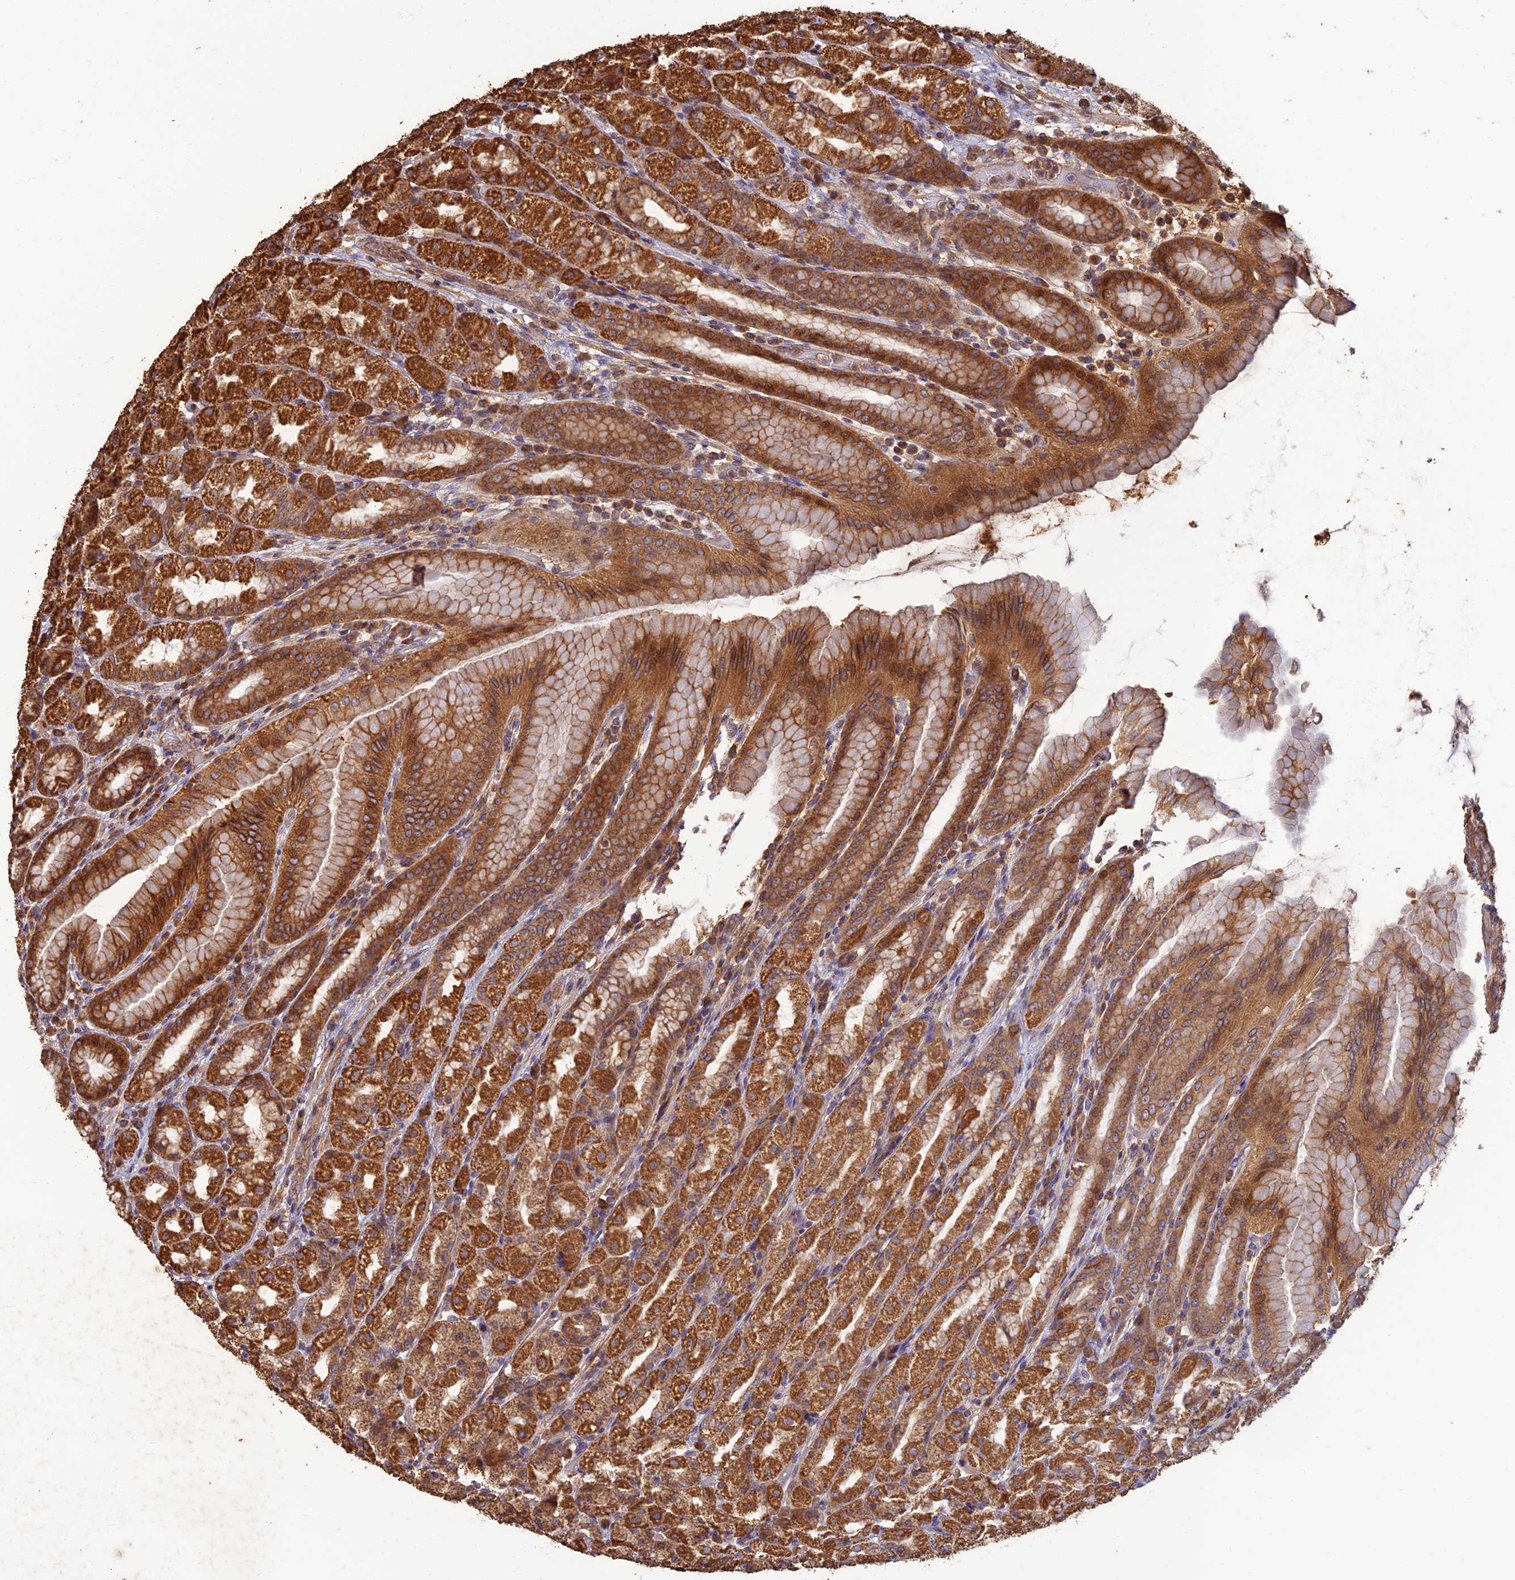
{"staining": {"intensity": "strong", "quantity": ">75%", "location": "cytoplasmic/membranous"}, "tissue": "stomach", "cell_type": "Glandular cells", "image_type": "normal", "snomed": [{"axis": "morphology", "description": "Normal tissue, NOS"}, {"axis": "topography", "description": "Stomach, upper"}], "caption": "Immunohistochemistry (IHC) micrograph of benign stomach stained for a protein (brown), which demonstrates high levels of strong cytoplasmic/membranous staining in about >75% of glandular cells.", "gene": "CORO1C", "patient": {"sex": "male", "age": 68}}